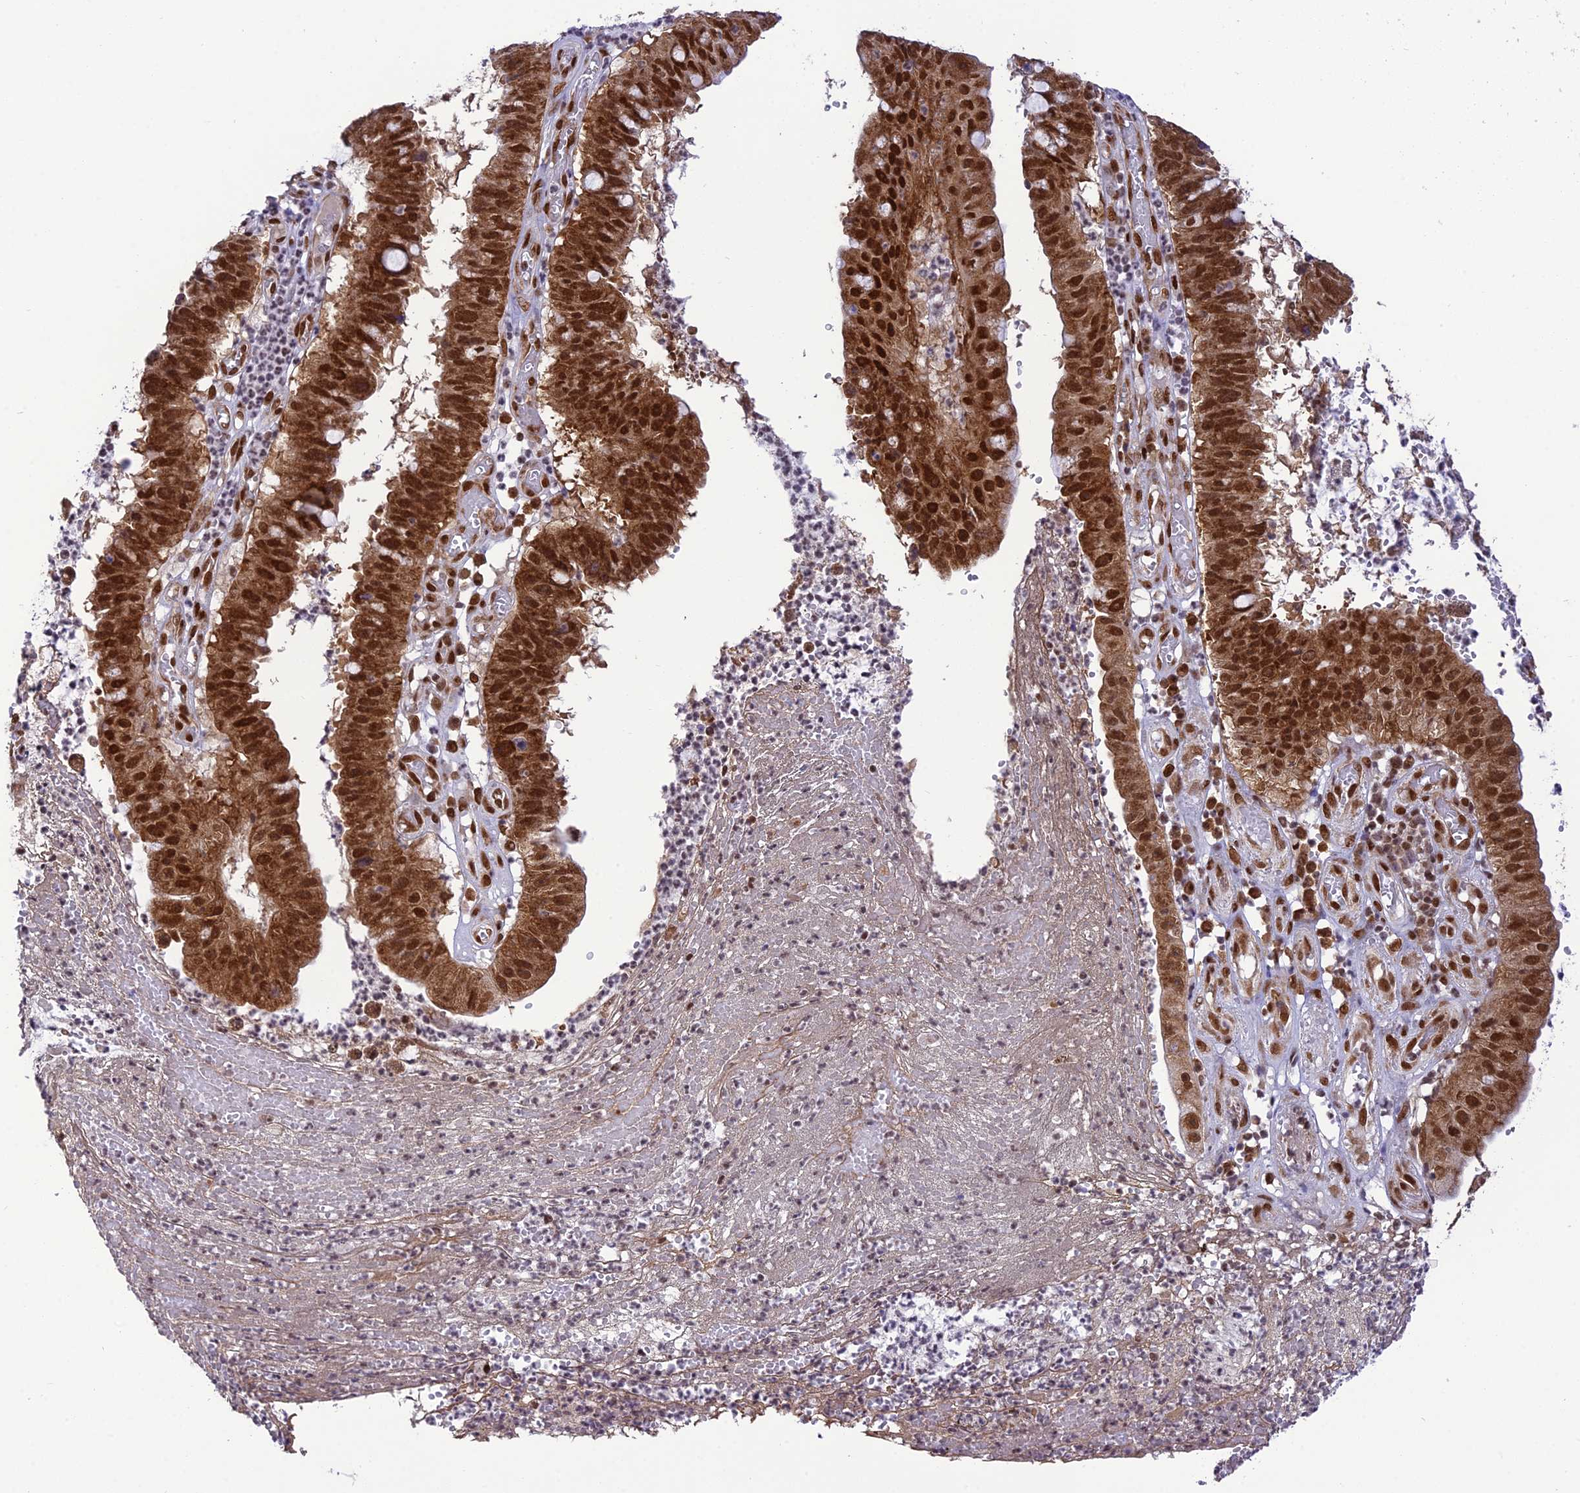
{"staining": {"intensity": "strong", "quantity": ">75%", "location": "cytoplasmic/membranous,nuclear"}, "tissue": "stomach cancer", "cell_type": "Tumor cells", "image_type": "cancer", "snomed": [{"axis": "morphology", "description": "Adenocarcinoma, NOS"}, {"axis": "topography", "description": "Stomach"}], "caption": "Stomach cancer (adenocarcinoma) stained for a protein (brown) demonstrates strong cytoplasmic/membranous and nuclear positive staining in approximately >75% of tumor cells.", "gene": "DDX1", "patient": {"sex": "male", "age": 59}}